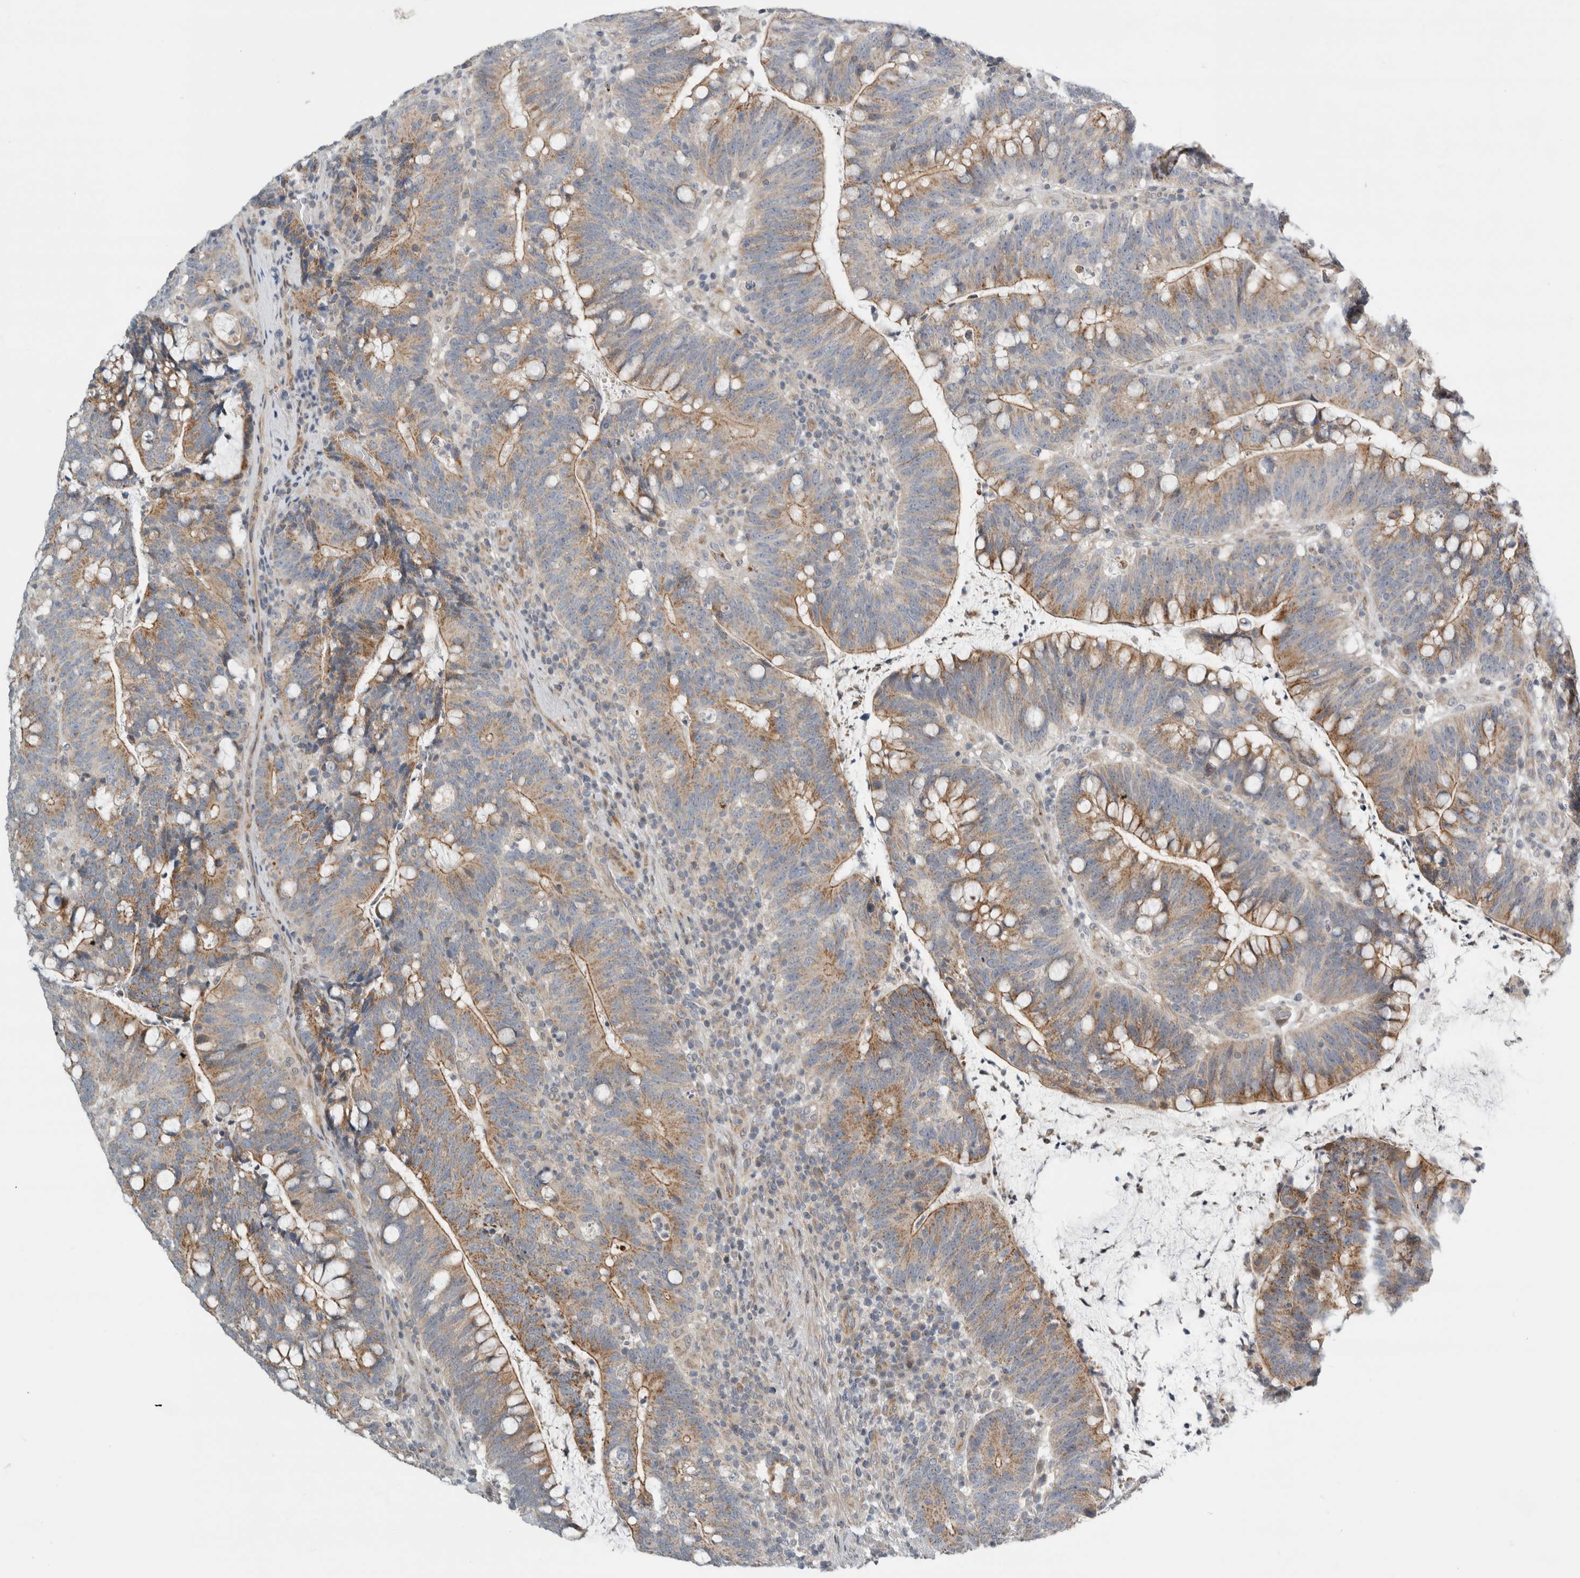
{"staining": {"intensity": "moderate", "quantity": ">75%", "location": "cytoplasmic/membranous"}, "tissue": "colorectal cancer", "cell_type": "Tumor cells", "image_type": "cancer", "snomed": [{"axis": "morphology", "description": "Adenocarcinoma, NOS"}, {"axis": "topography", "description": "Colon"}], "caption": "The histopathology image reveals staining of colorectal adenocarcinoma, revealing moderate cytoplasmic/membranous protein expression (brown color) within tumor cells.", "gene": "KPNA5", "patient": {"sex": "female", "age": 66}}